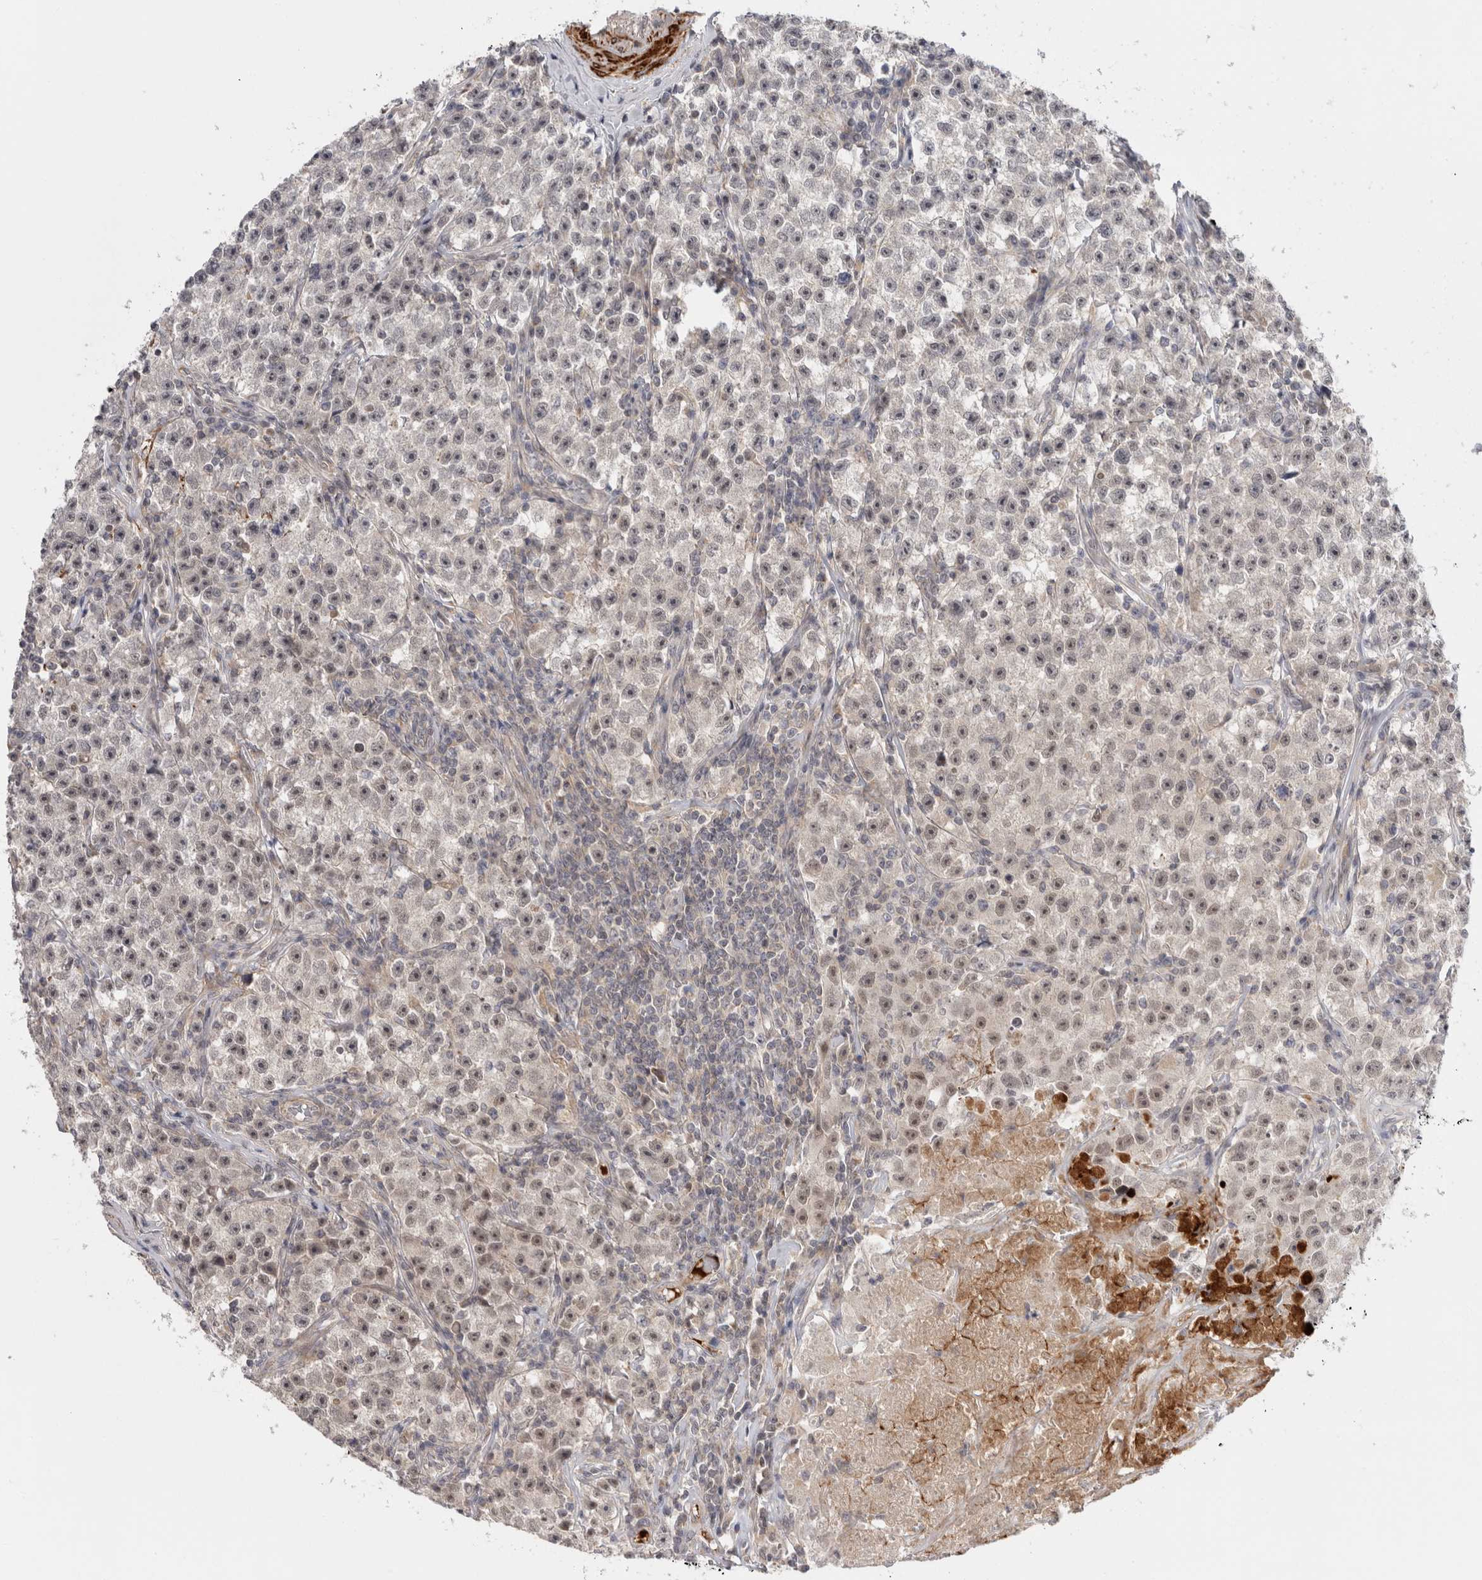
{"staining": {"intensity": "negative", "quantity": "none", "location": "none"}, "tissue": "testis cancer", "cell_type": "Tumor cells", "image_type": "cancer", "snomed": [{"axis": "morphology", "description": "Seminoma, NOS"}, {"axis": "topography", "description": "Testis"}], "caption": "Tumor cells are negative for brown protein staining in testis cancer.", "gene": "ZNF318", "patient": {"sex": "male", "age": 22}}